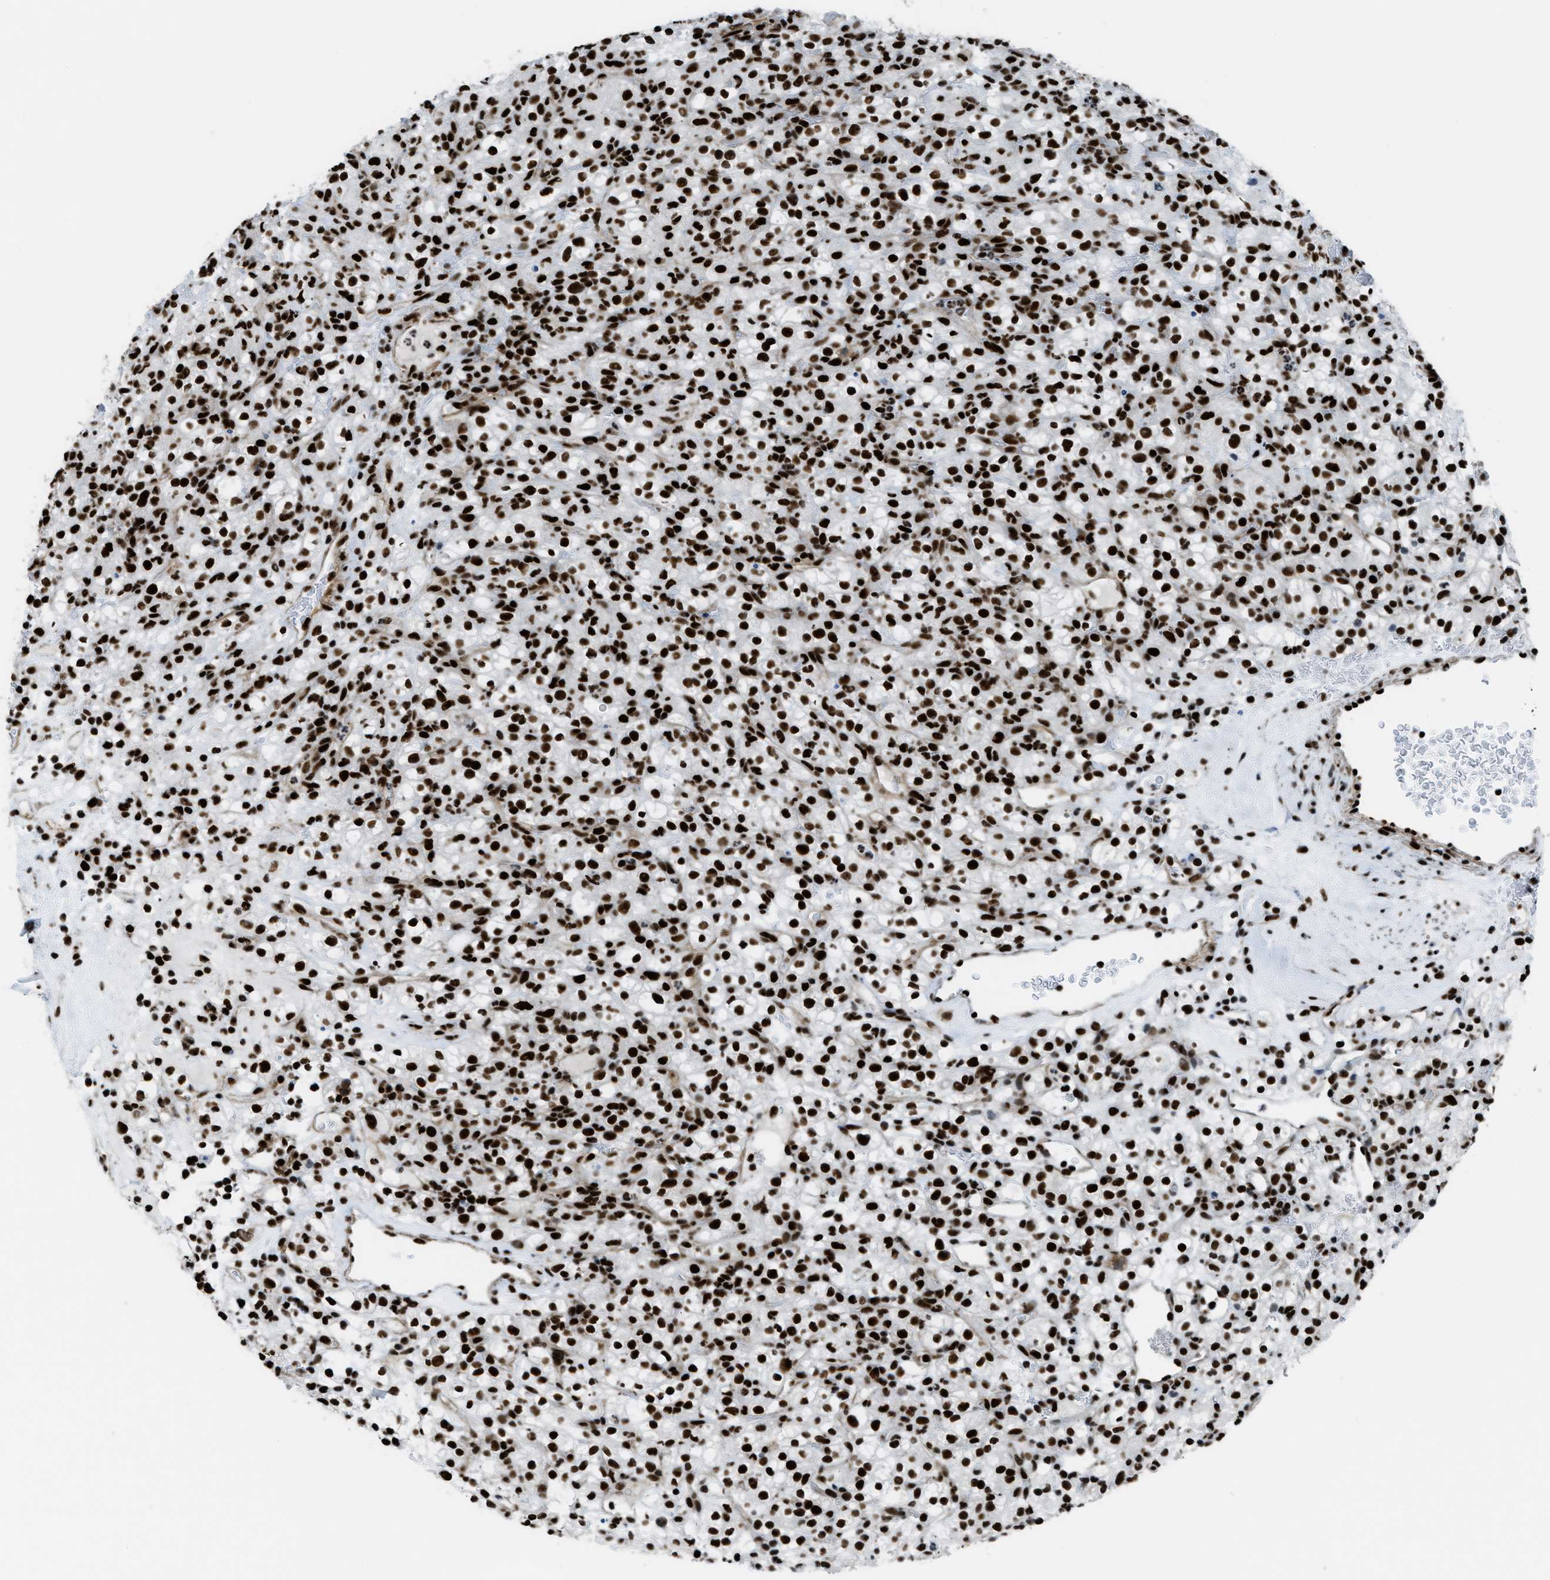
{"staining": {"intensity": "strong", "quantity": ">75%", "location": "nuclear"}, "tissue": "renal cancer", "cell_type": "Tumor cells", "image_type": "cancer", "snomed": [{"axis": "morphology", "description": "Normal tissue, NOS"}, {"axis": "morphology", "description": "Adenocarcinoma, NOS"}, {"axis": "topography", "description": "Kidney"}], "caption": "Brown immunohistochemical staining in adenocarcinoma (renal) reveals strong nuclear staining in about >75% of tumor cells.", "gene": "ZNF207", "patient": {"sex": "female", "age": 72}}